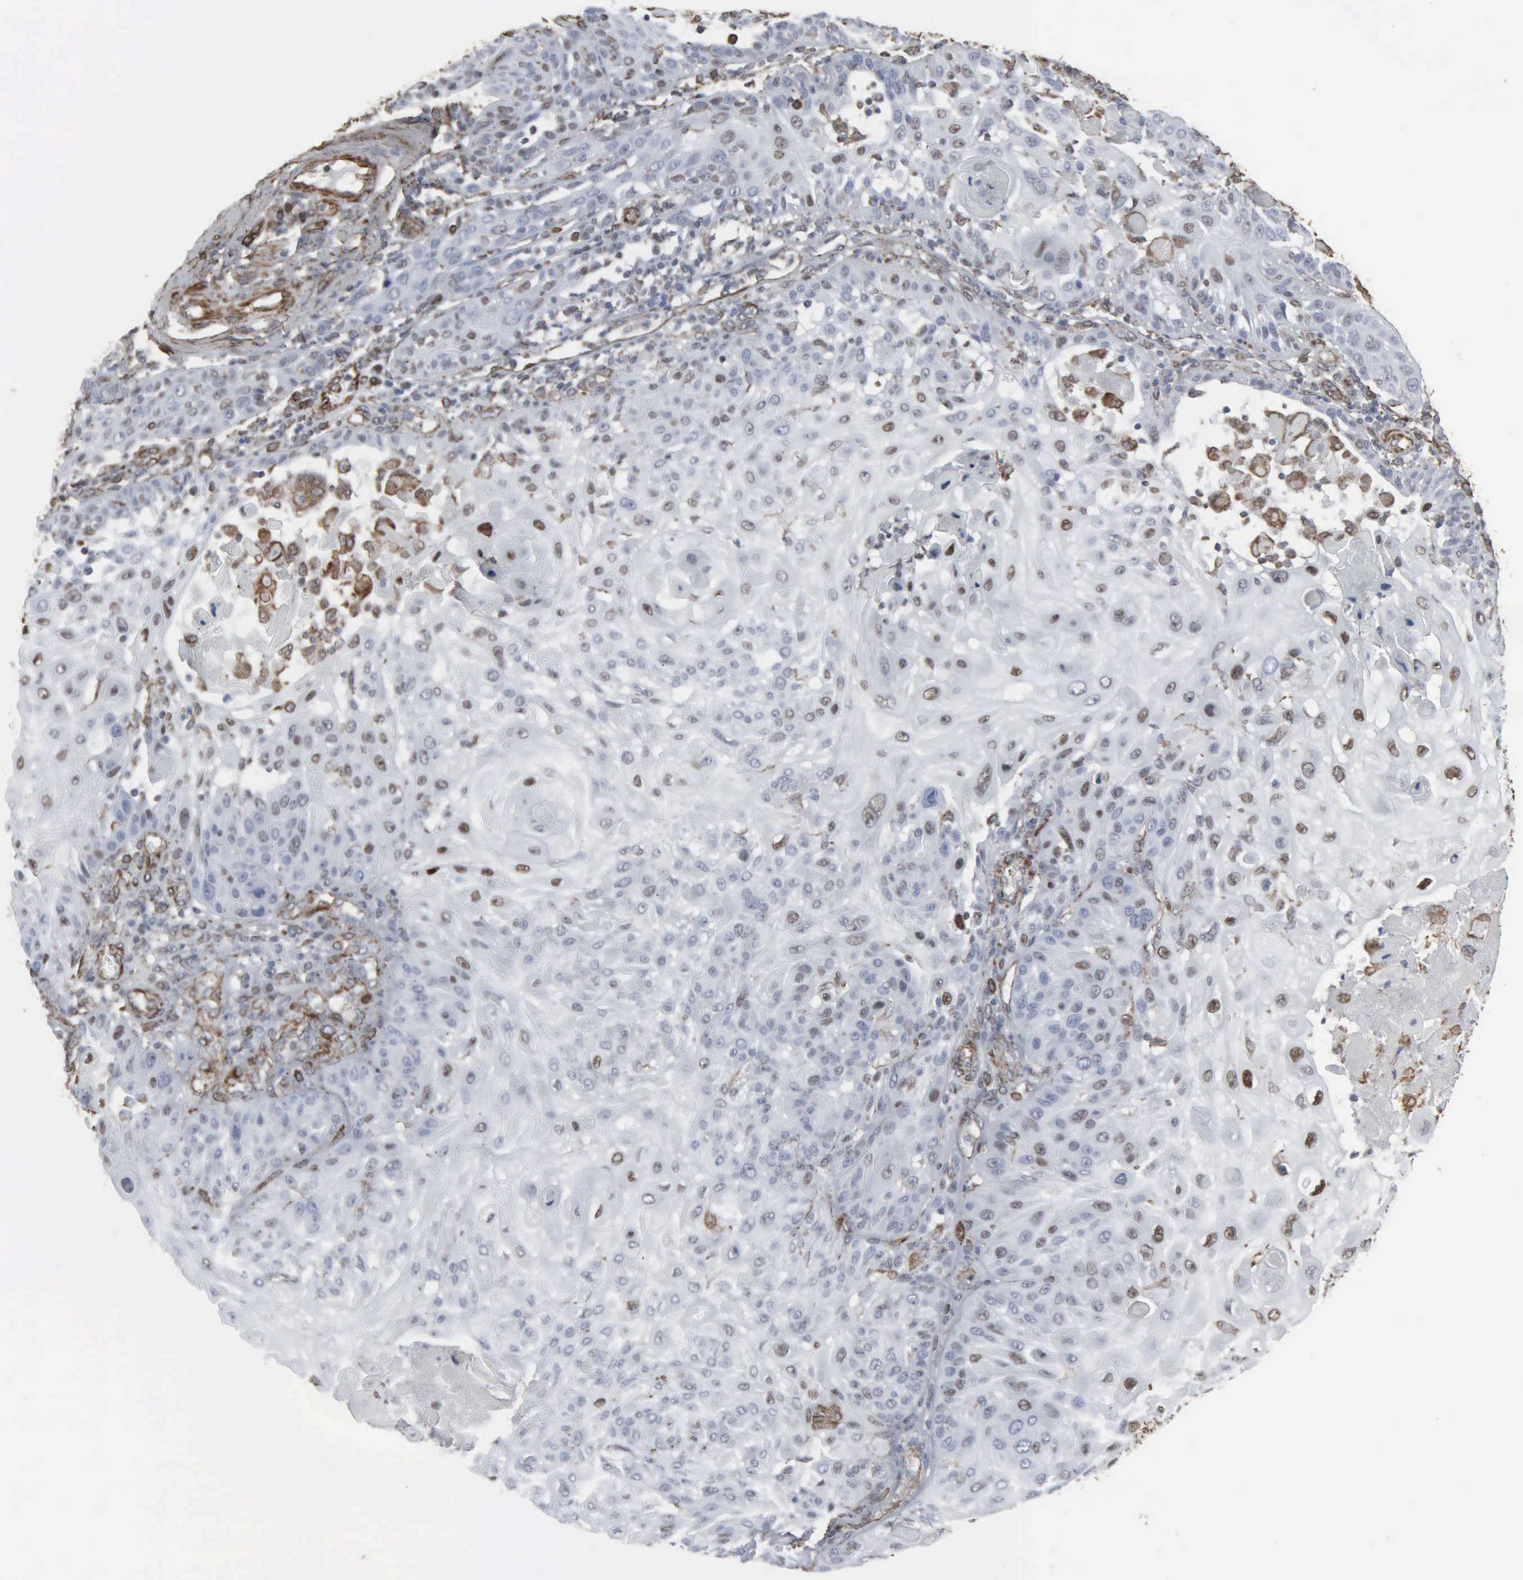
{"staining": {"intensity": "weak", "quantity": "<25%", "location": "nuclear"}, "tissue": "skin cancer", "cell_type": "Tumor cells", "image_type": "cancer", "snomed": [{"axis": "morphology", "description": "Squamous cell carcinoma, NOS"}, {"axis": "topography", "description": "Skin"}], "caption": "An immunohistochemistry photomicrograph of skin cancer is shown. There is no staining in tumor cells of skin cancer.", "gene": "CCNE1", "patient": {"sex": "female", "age": 89}}